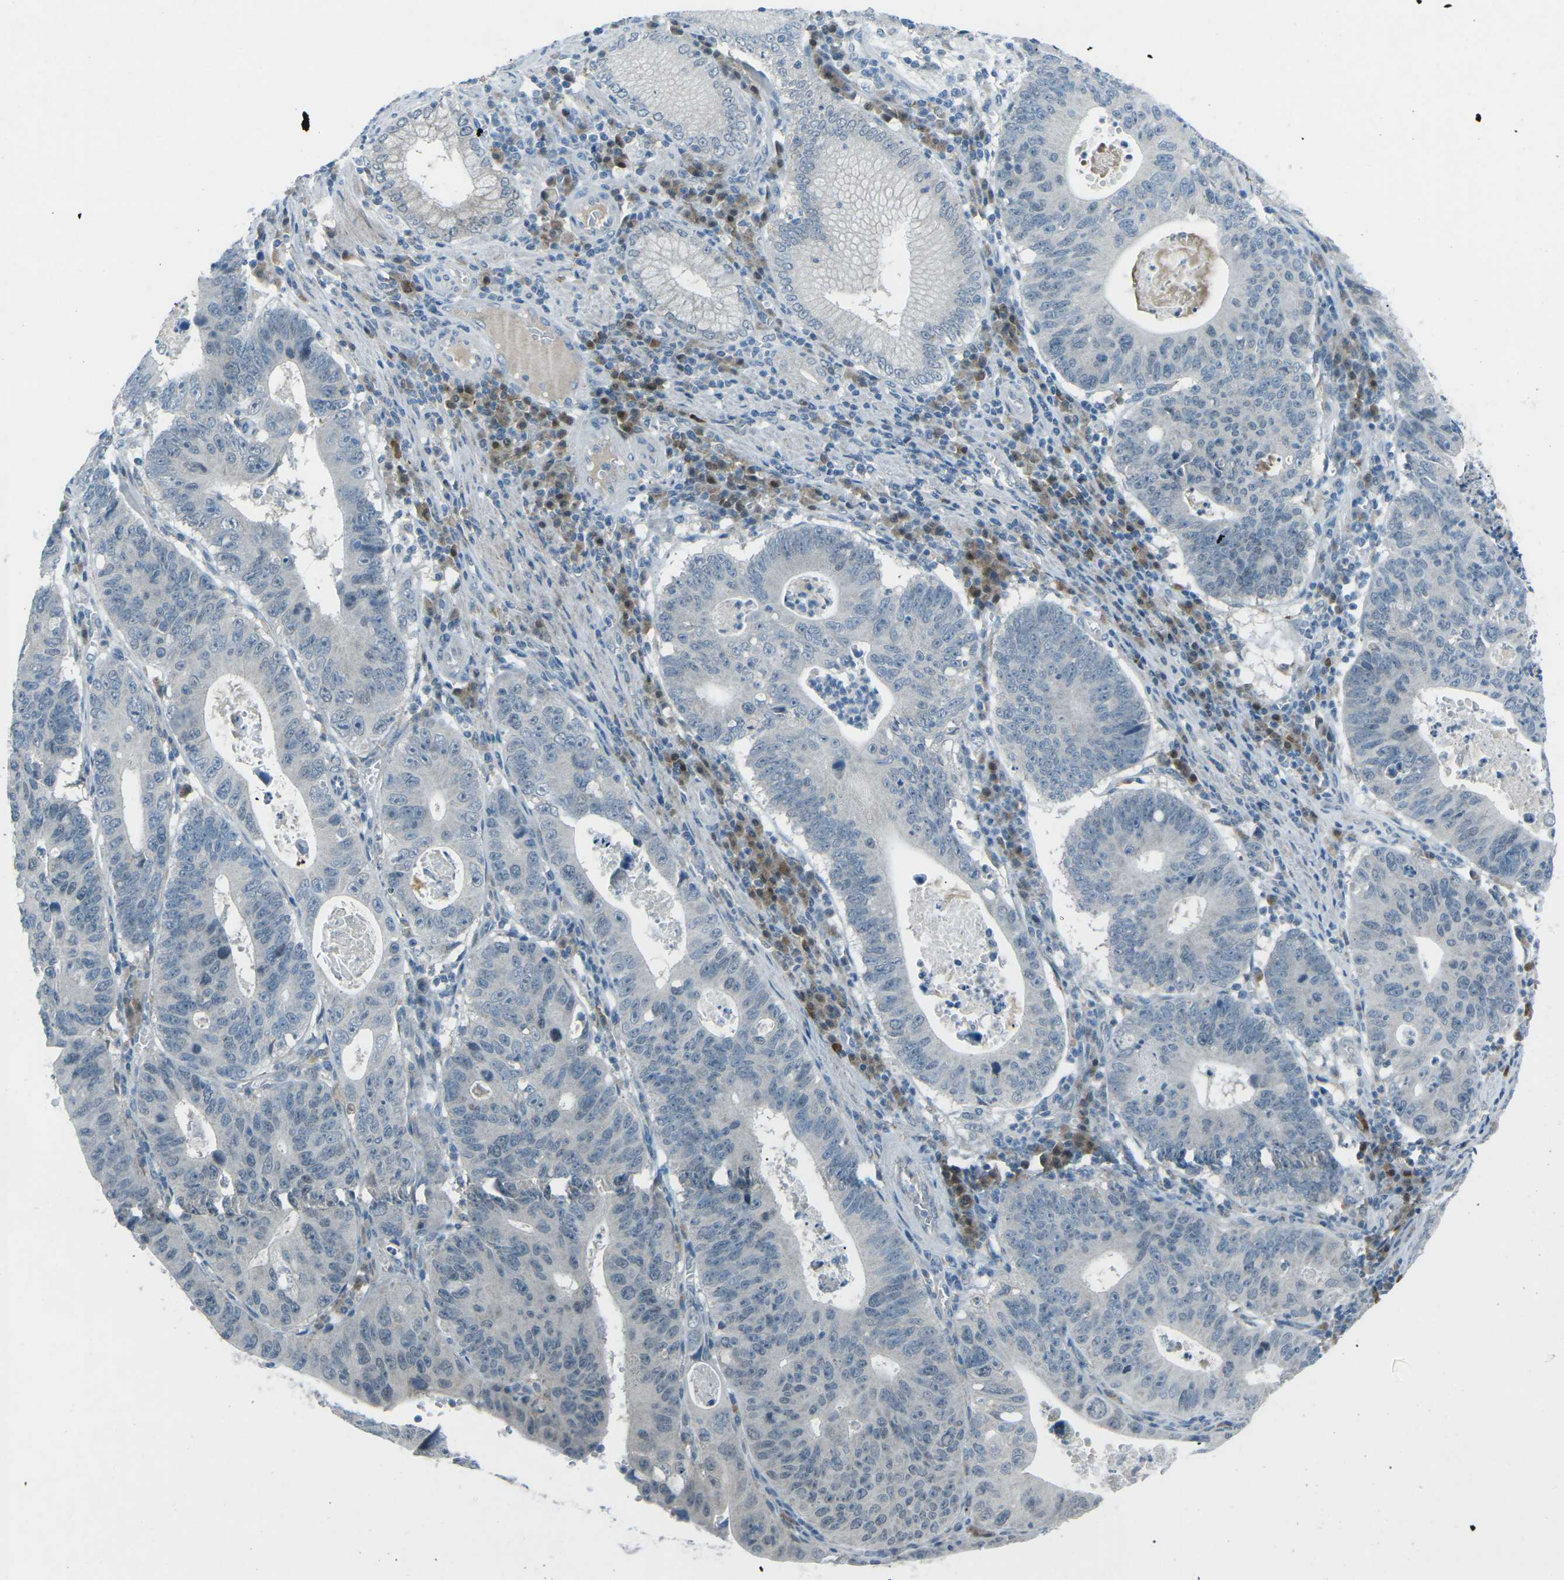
{"staining": {"intensity": "negative", "quantity": "none", "location": "none"}, "tissue": "stomach cancer", "cell_type": "Tumor cells", "image_type": "cancer", "snomed": [{"axis": "morphology", "description": "Adenocarcinoma, NOS"}, {"axis": "topography", "description": "Stomach"}], "caption": "There is no significant expression in tumor cells of stomach cancer (adenocarcinoma). (DAB immunohistochemistry, high magnification).", "gene": "PRKCA", "patient": {"sex": "male", "age": 59}}